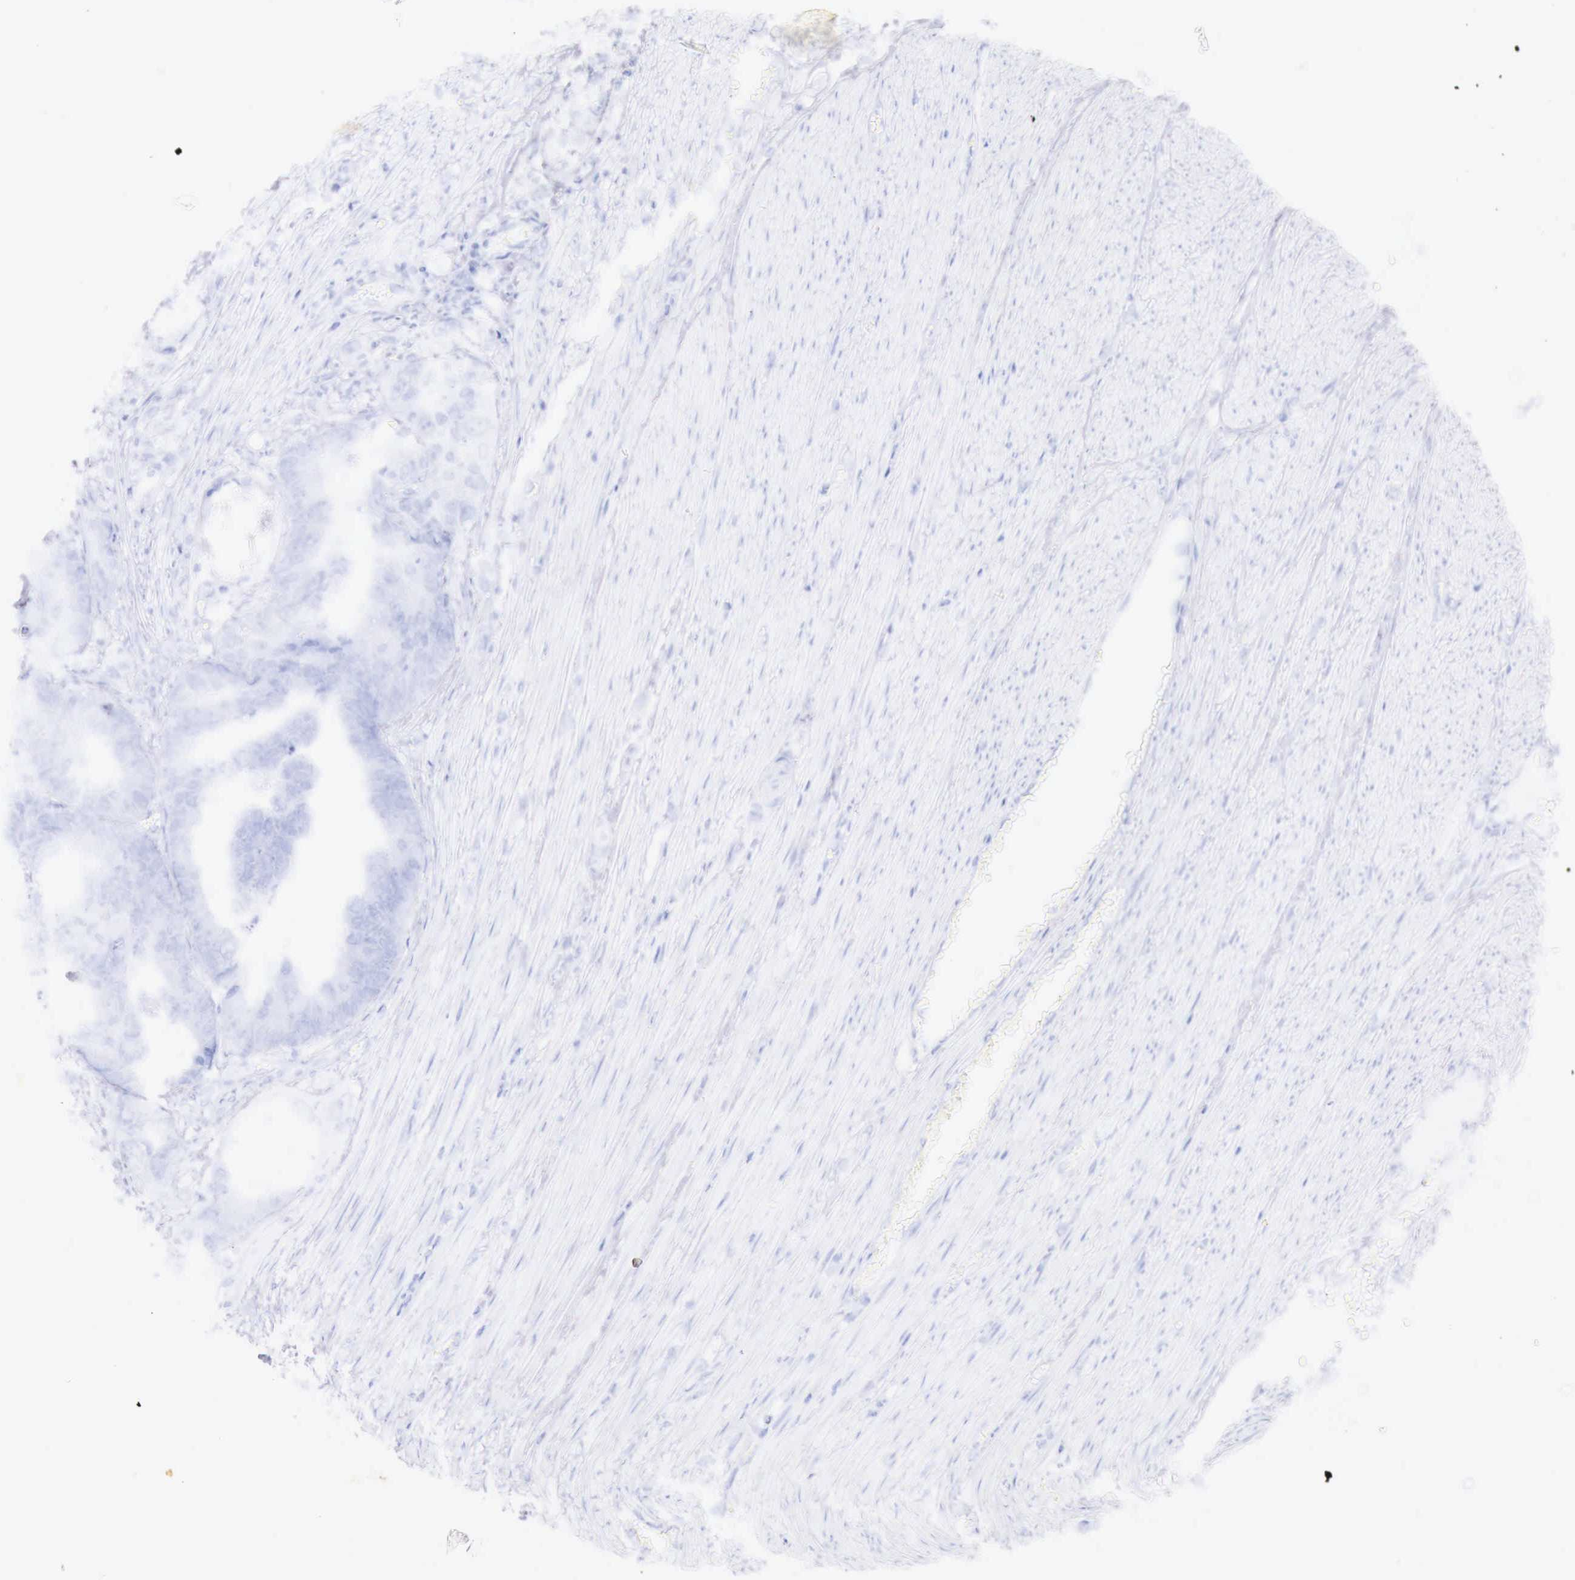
{"staining": {"intensity": "negative", "quantity": "none", "location": "none"}, "tissue": "colorectal cancer", "cell_type": "Tumor cells", "image_type": "cancer", "snomed": [{"axis": "morphology", "description": "Adenocarcinoma, NOS"}, {"axis": "topography", "description": "Rectum"}], "caption": "Tumor cells show no significant protein staining in colorectal cancer. (Immunohistochemistry (ihc), brightfield microscopy, high magnification).", "gene": "INHA", "patient": {"sex": "female", "age": 98}}